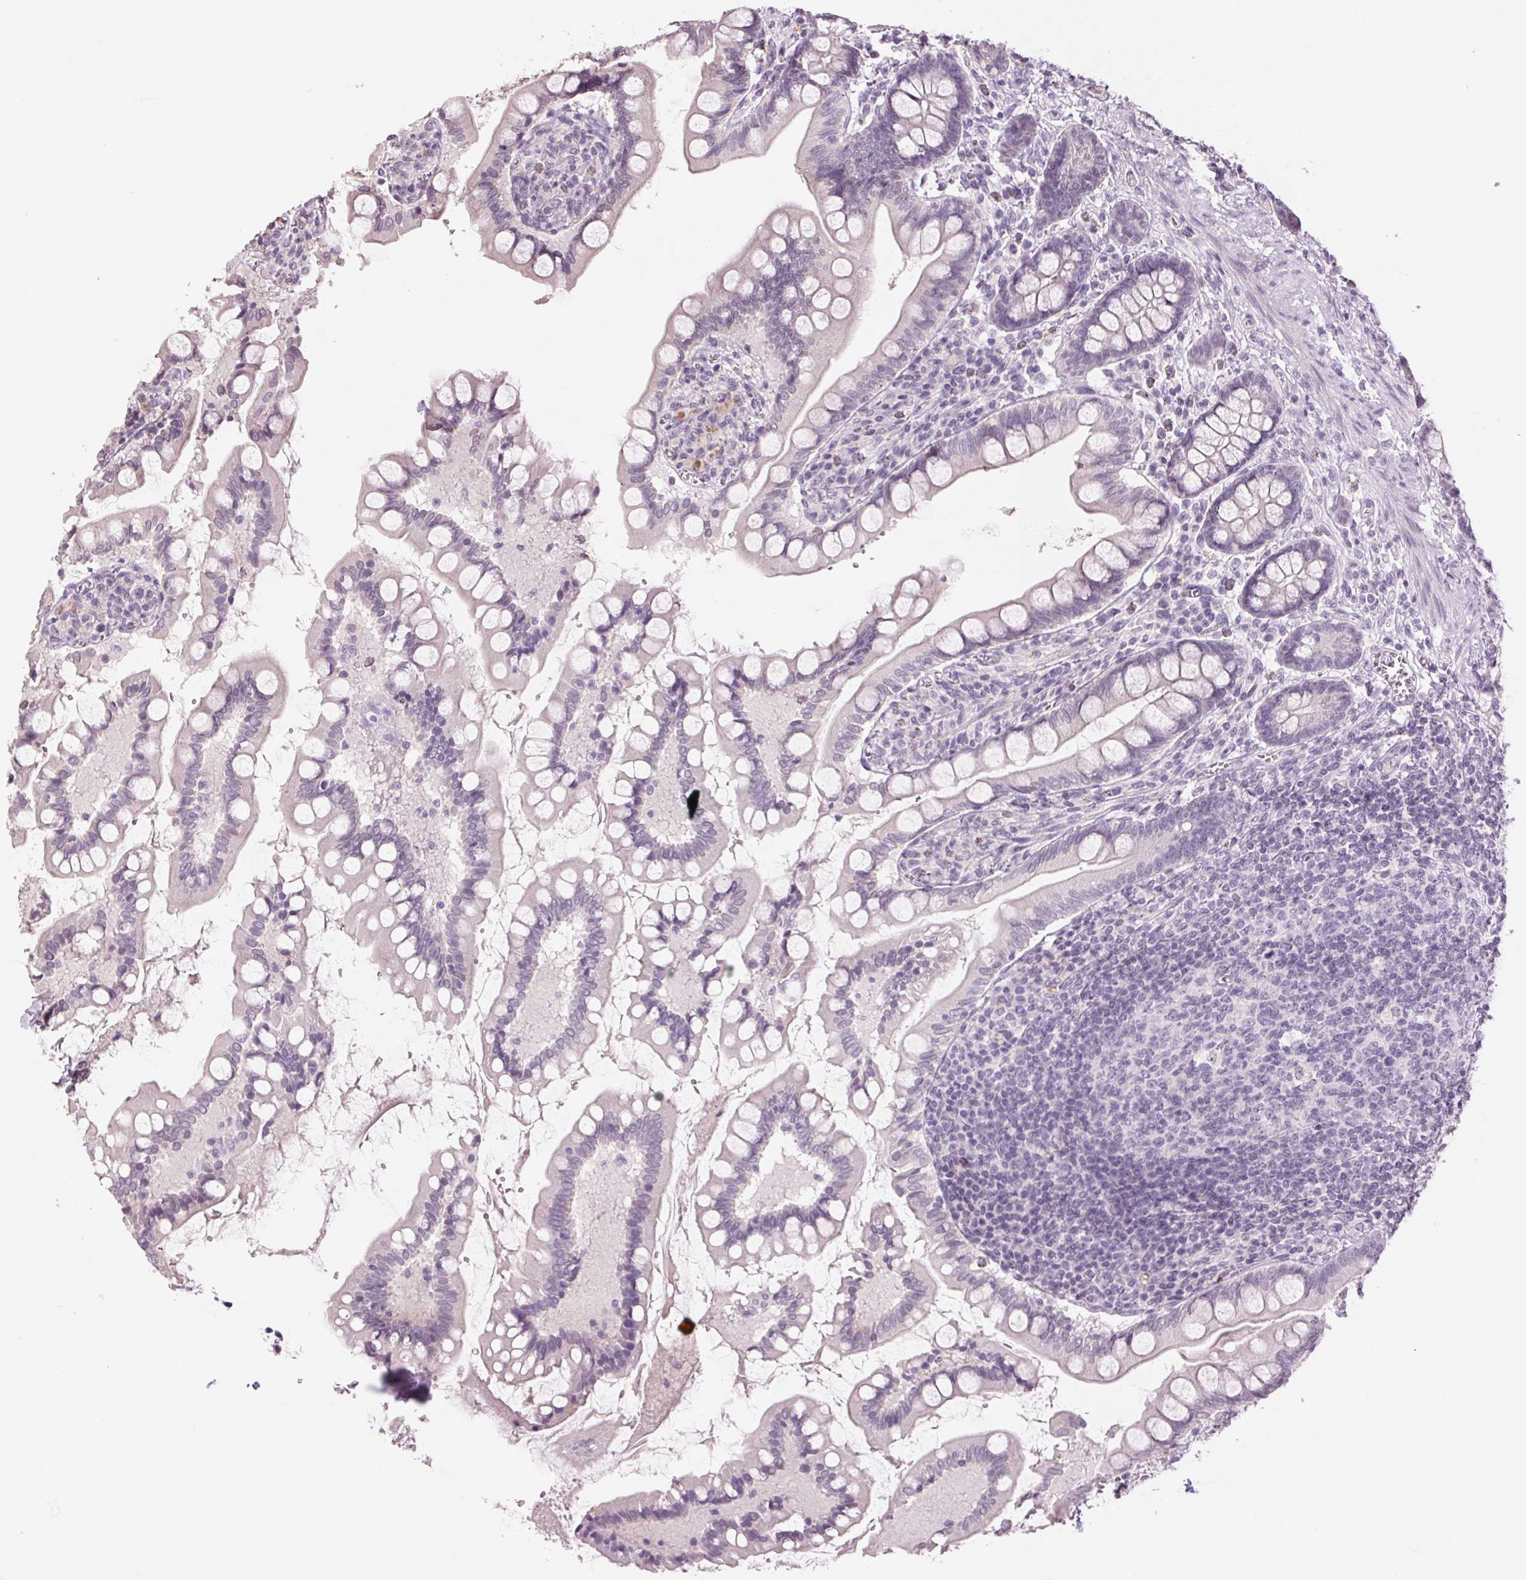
{"staining": {"intensity": "negative", "quantity": "none", "location": "none"}, "tissue": "small intestine", "cell_type": "Glandular cells", "image_type": "normal", "snomed": [{"axis": "morphology", "description": "Normal tissue, NOS"}, {"axis": "topography", "description": "Small intestine"}], "caption": "Immunohistochemistry (IHC) histopathology image of unremarkable human small intestine stained for a protein (brown), which shows no positivity in glandular cells.", "gene": "MPO", "patient": {"sex": "female", "age": 56}}